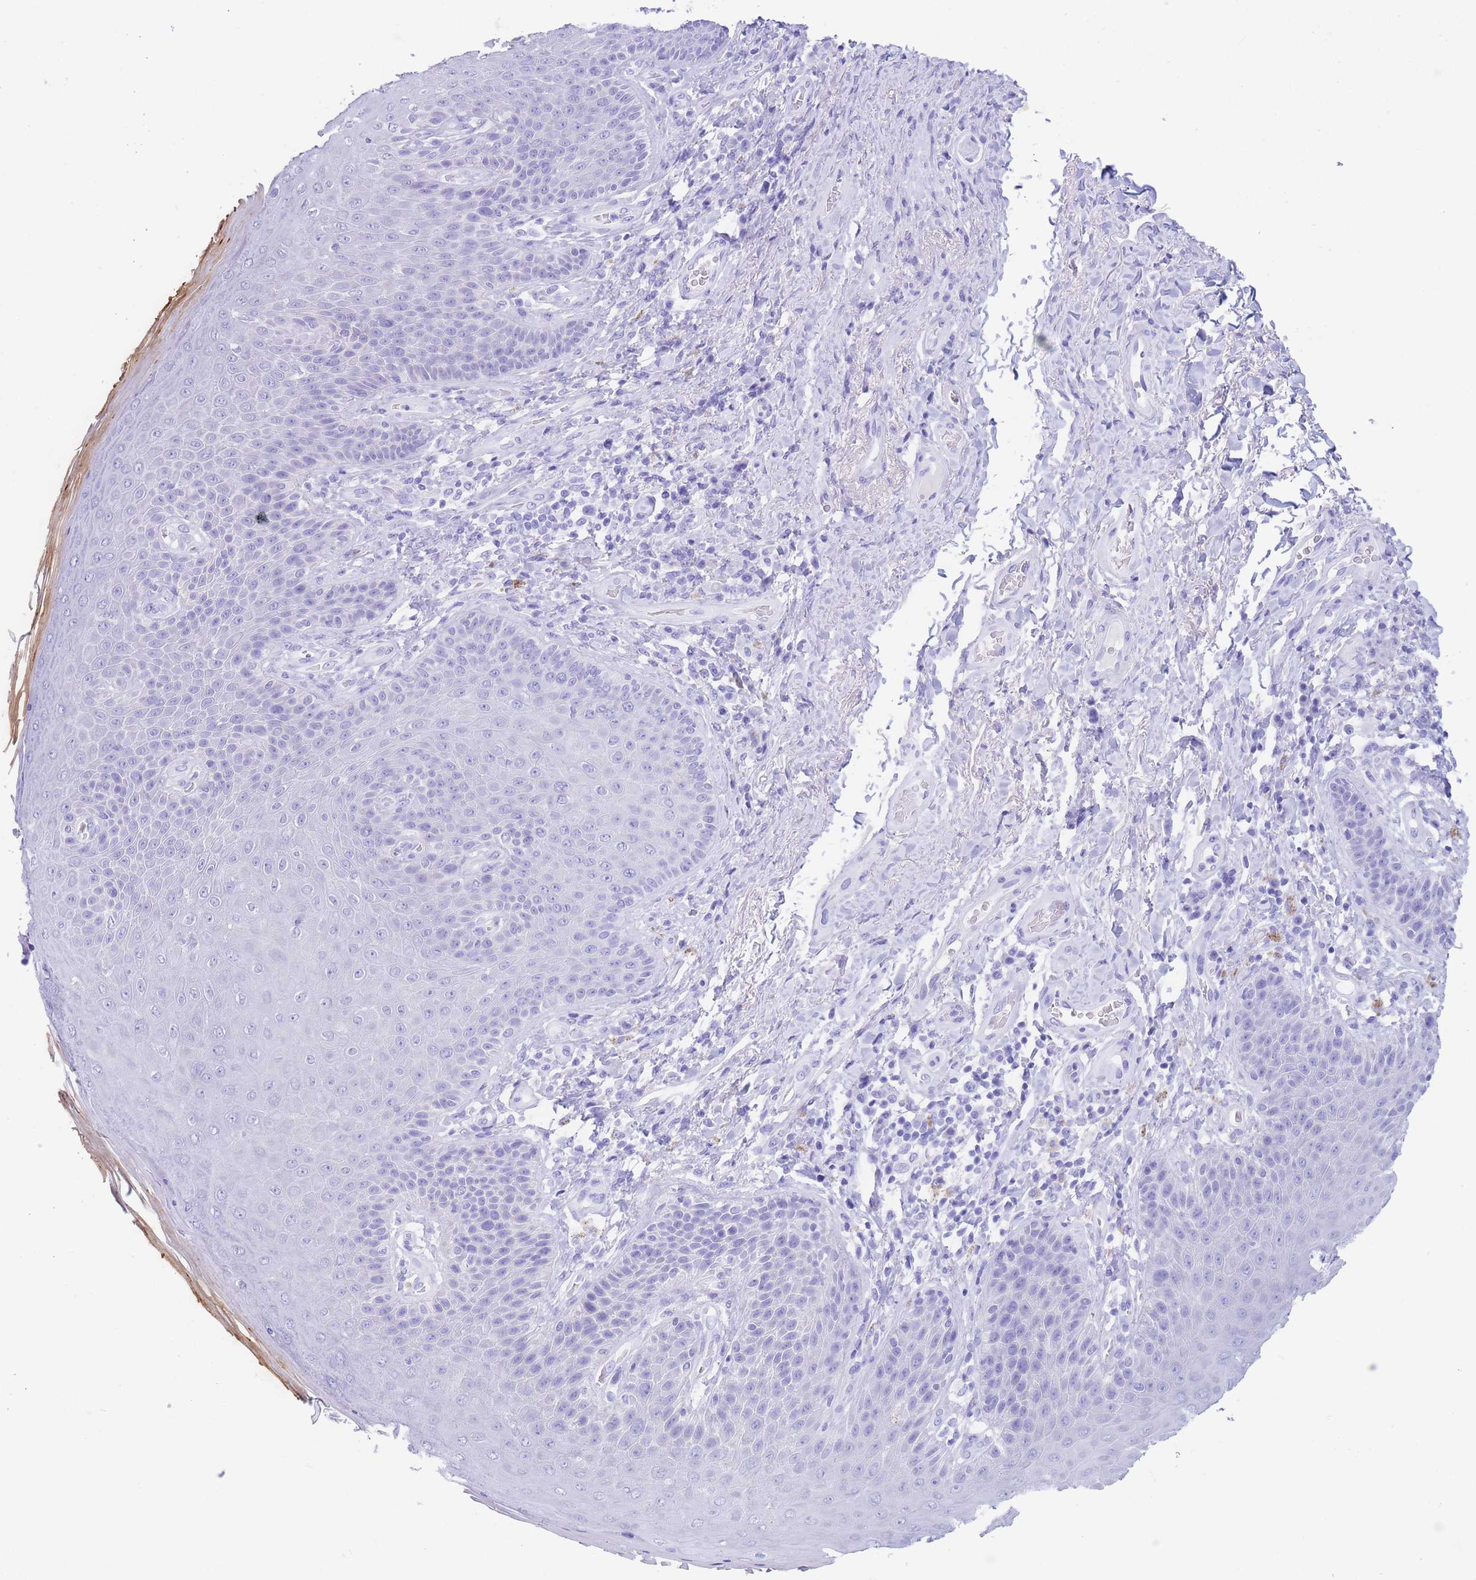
{"staining": {"intensity": "negative", "quantity": "none", "location": "none"}, "tissue": "skin", "cell_type": "Epidermal cells", "image_type": "normal", "snomed": [{"axis": "morphology", "description": "Normal tissue, NOS"}, {"axis": "topography", "description": "Anal"}], "caption": "Epidermal cells show no significant staining in unremarkable skin.", "gene": "SLCO1B1", "patient": {"sex": "female", "age": 89}}